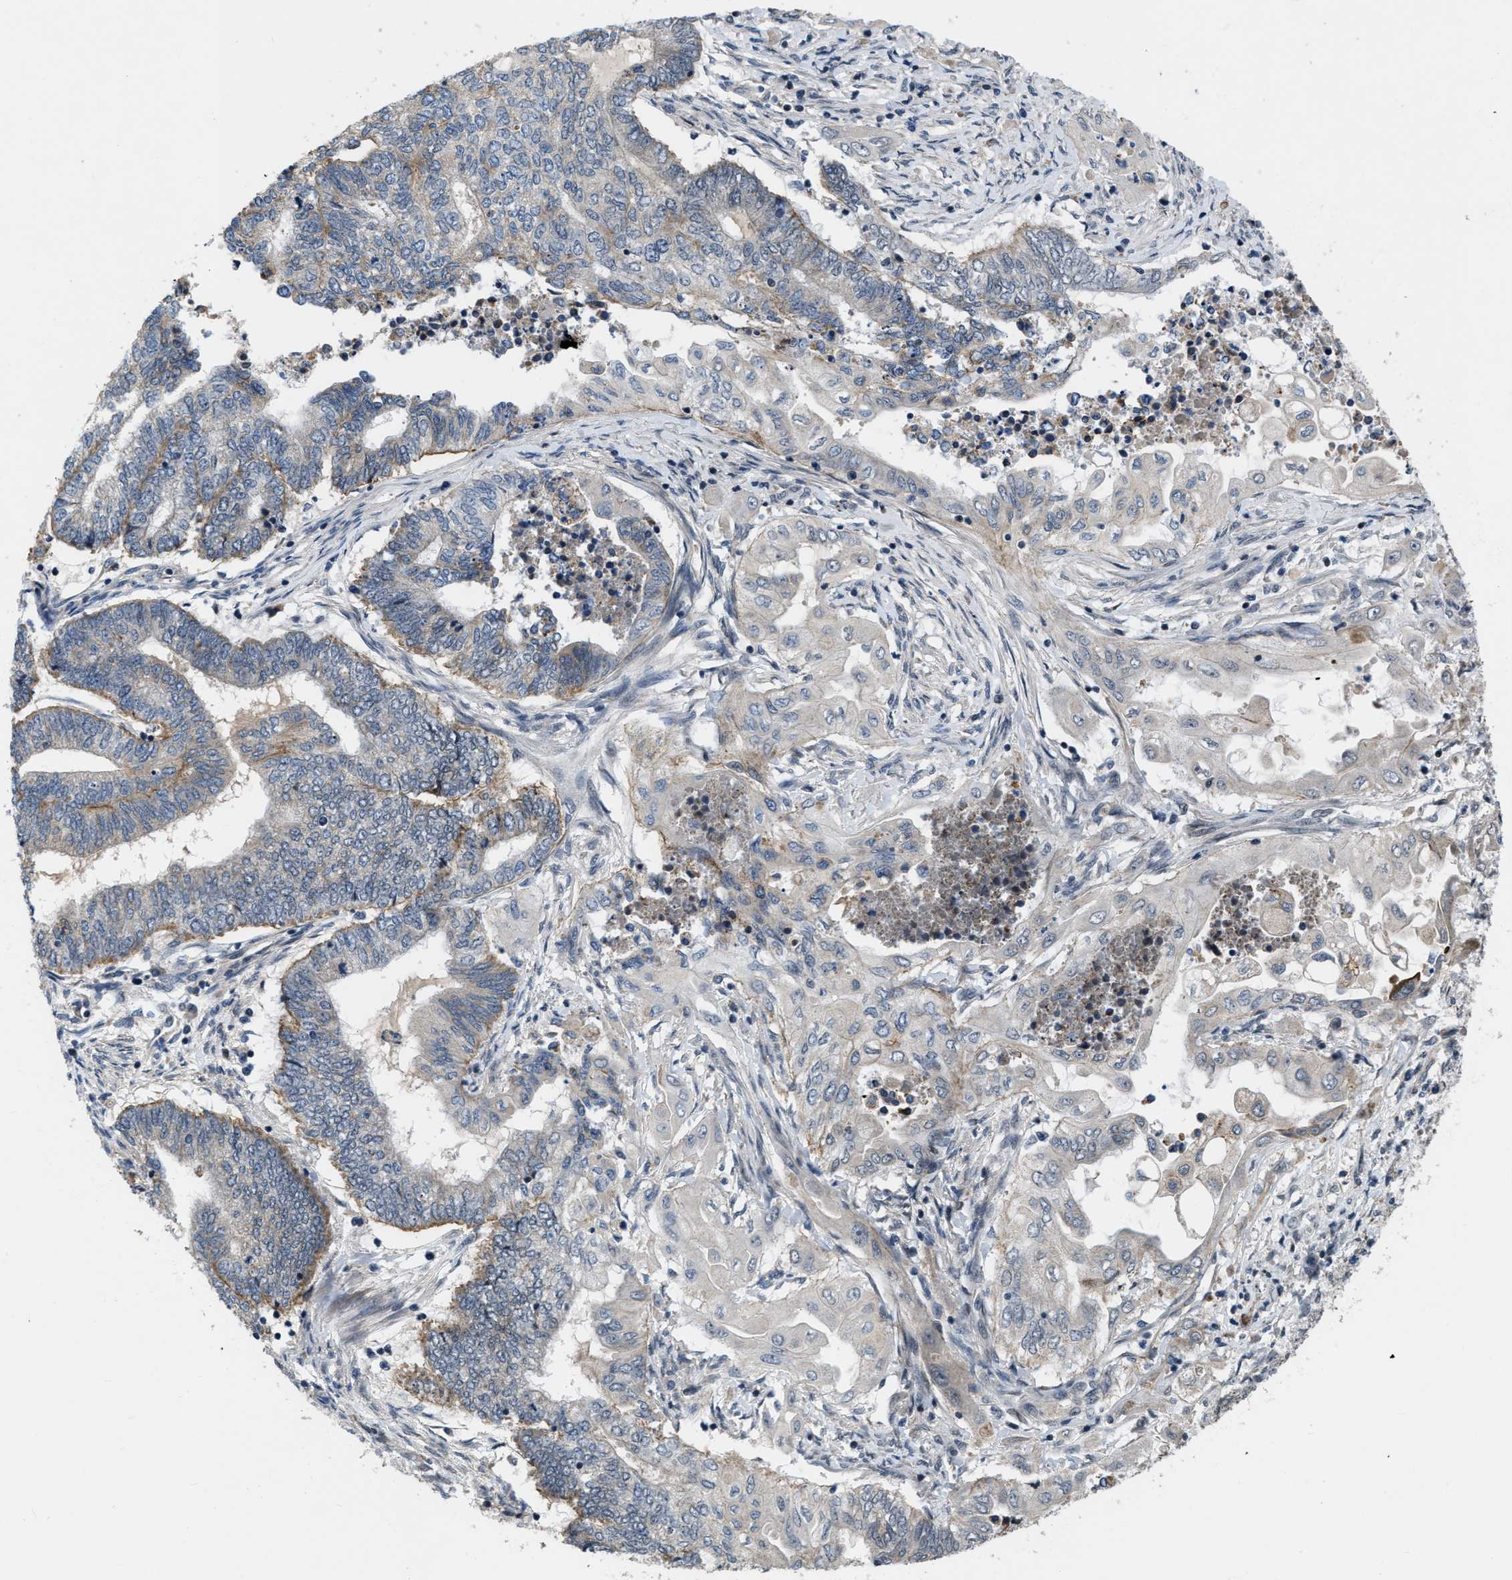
{"staining": {"intensity": "weak", "quantity": "<25%", "location": "cytoplasmic/membranous"}, "tissue": "endometrial cancer", "cell_type": "Tumor cells", "image_type": "cancer", "snomed": [{"axis": "morphology", "description": "Adenocarcinoma, NOS"}, {"axis": "topography", "description": "Uterus"}, {"axis": "topography", "description": "Endometrium"}], "caption": "Adenocarcinoma (endometrial) stained for a protein using IHC shows no expression tumor cells.", "gene": "ZNHIT1", "patient": {"sex": "female", "age": 70}}